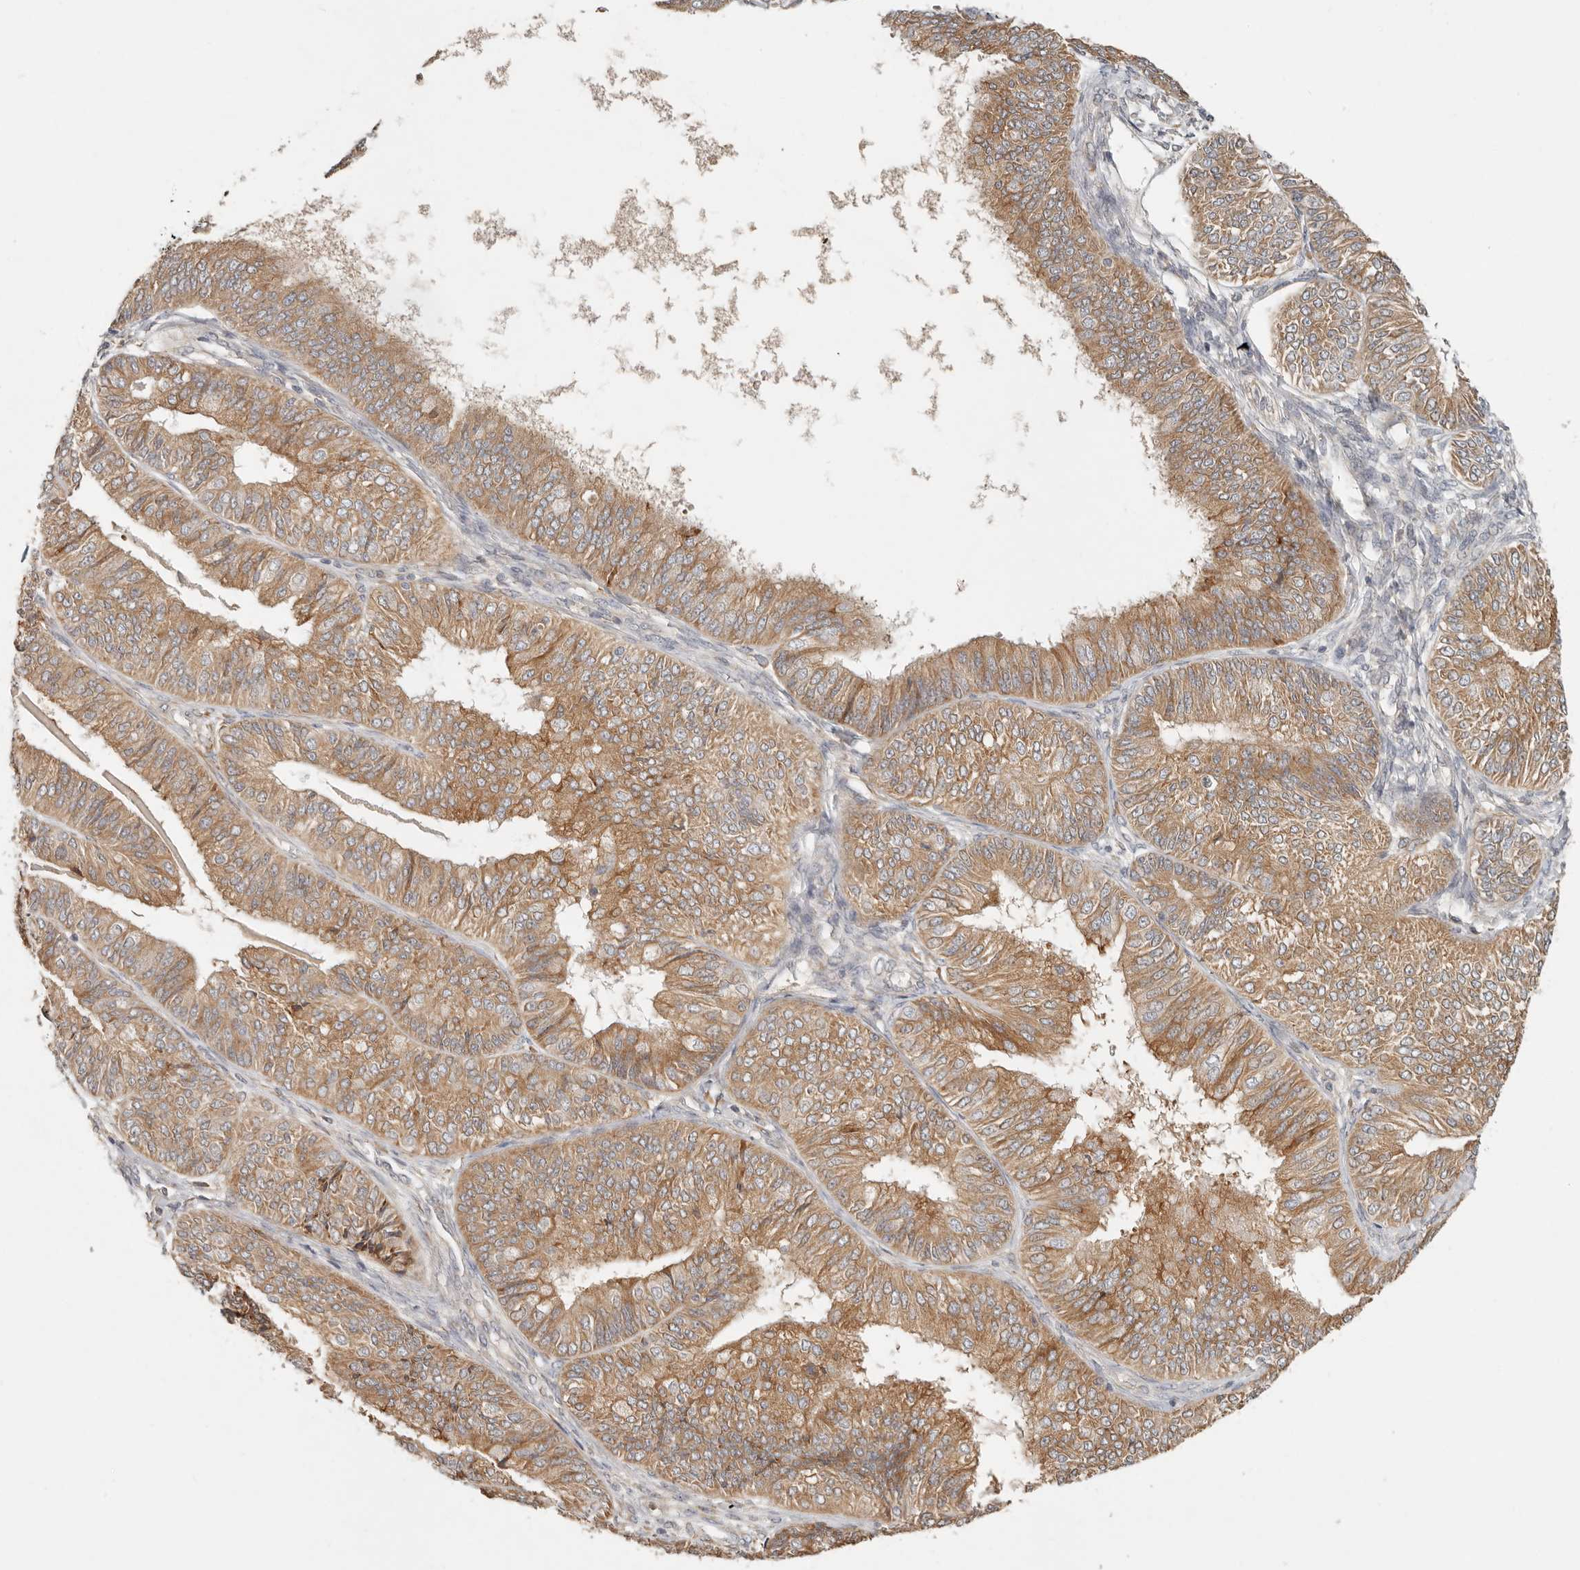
{"staining": {"intensity": "moderate", "quantity": ">75%", "location": "cytoplasmic/membranous"}, "tissue": "endometrial cancer", "cell_type": "Tumor cells", "image_type": "cancer", "snomed": [{"axis": "morphology", "description": "Adenocarcinoma, NOS"}, {"axis": "topography", "description": "Endometrium"}], "caption": "Tumor cells reveal moderate cytoplasmic/membranous staining in about >75% of cells in endometrial cancer.", "gene": "ARHGEF10L", "patient": {"sex": "female", "age": 58}}